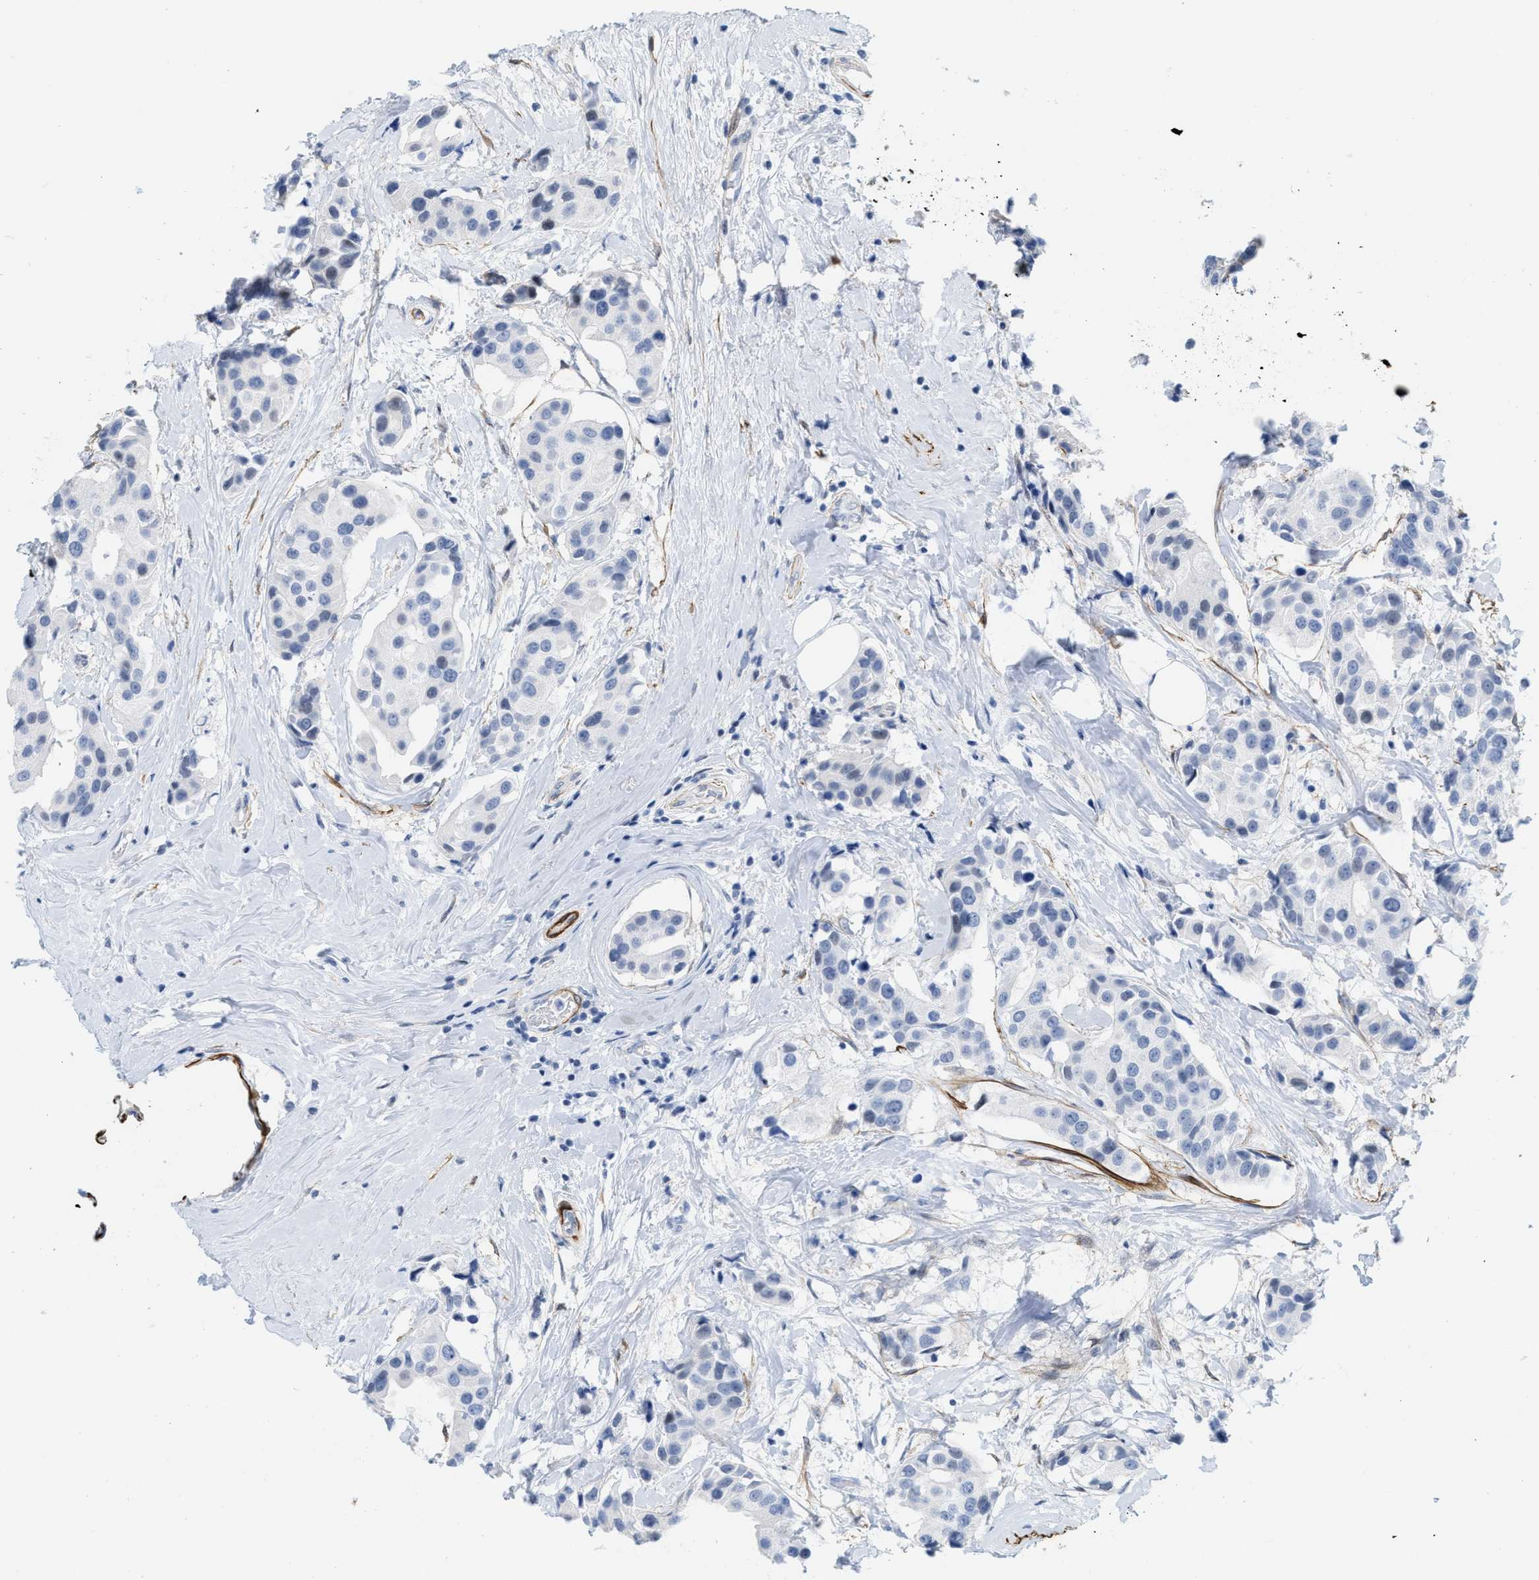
{"staining": {"intensity": "negative", "quantity": "none", "location": "none"}, "tissue": "breast cancer", "cell_type": "Tumor cells", "image_type": "cancer", "snomed": [{"axis": "morphology", "description": "Normal tissue, NOS"}, {"axis": "morphology", "description": "Duct carcinoma"}, {"axis": "topography", "description": "Breast"}], "caption": "Immunohistochemistry histopathology image of neoplastic tissue: invasive ductal carcinoma (breast) stained with DAB (3,3'-diaminobenzidine) reveals no significant protein expression in tumor cells. (Immunohistochemistry (ihc), brightfield microscopy, high magnification).", "gene": "TAGLN", "patient": {"sex": "female", "age": 39}}